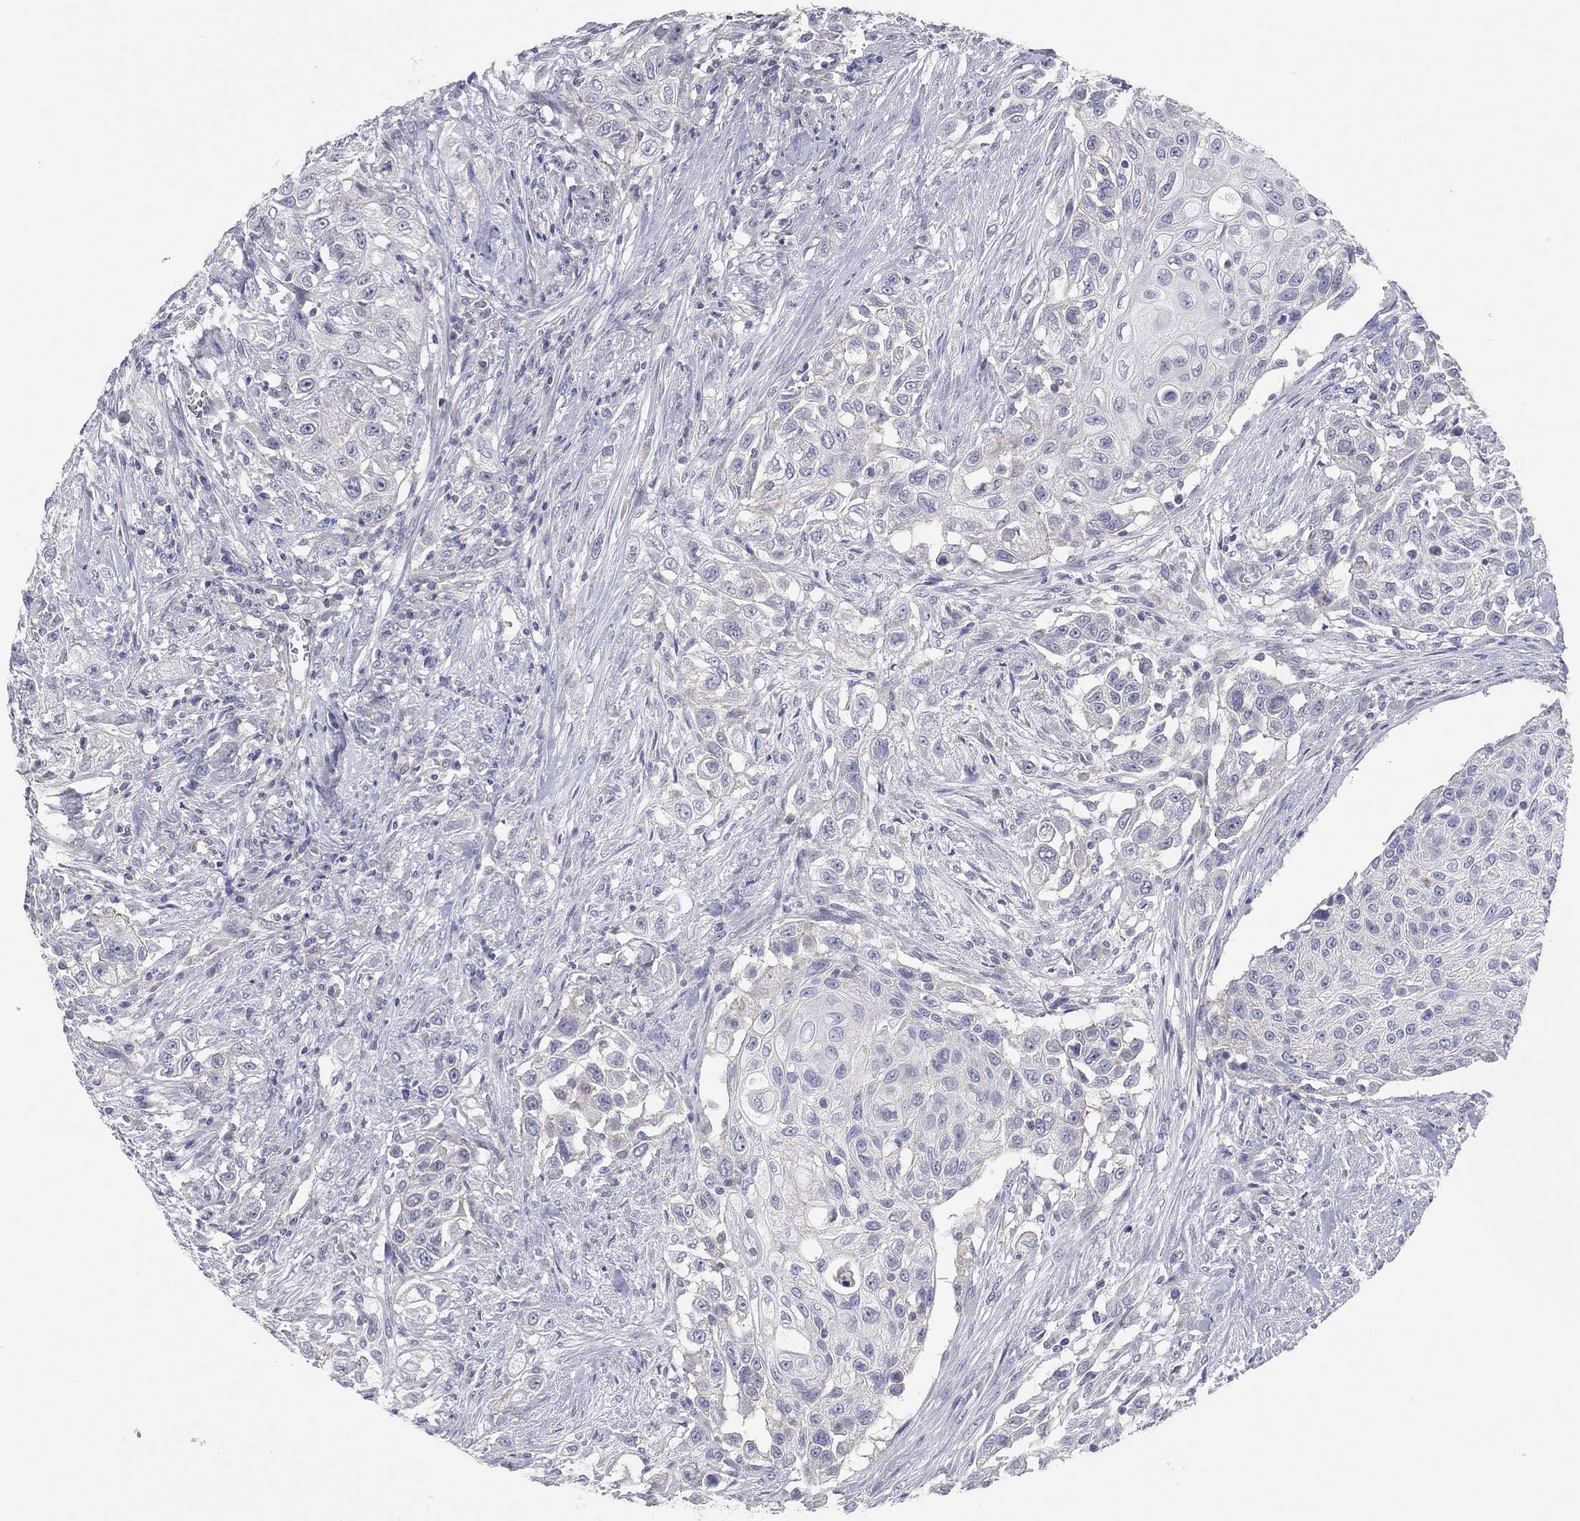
{"staining": {"intensity": "negative", "quantity": "none", "location": "none"}, "tissue": "urothelial cancer", "cell_type": "Tumor cells", "image_type": "cancer", "snomed": [{"axis": "morphology", "description": "Urothelial carcinoma, High grade"}, {"axis": "topography", "description": "Urinary bladder"}], "caption": "A photomicrograph of urothelial cancer stained for a protein demonstrates no brown staining in tumor cells.", "gene": "KCNB1", "patient": {"sex": "female", "age": 56}}